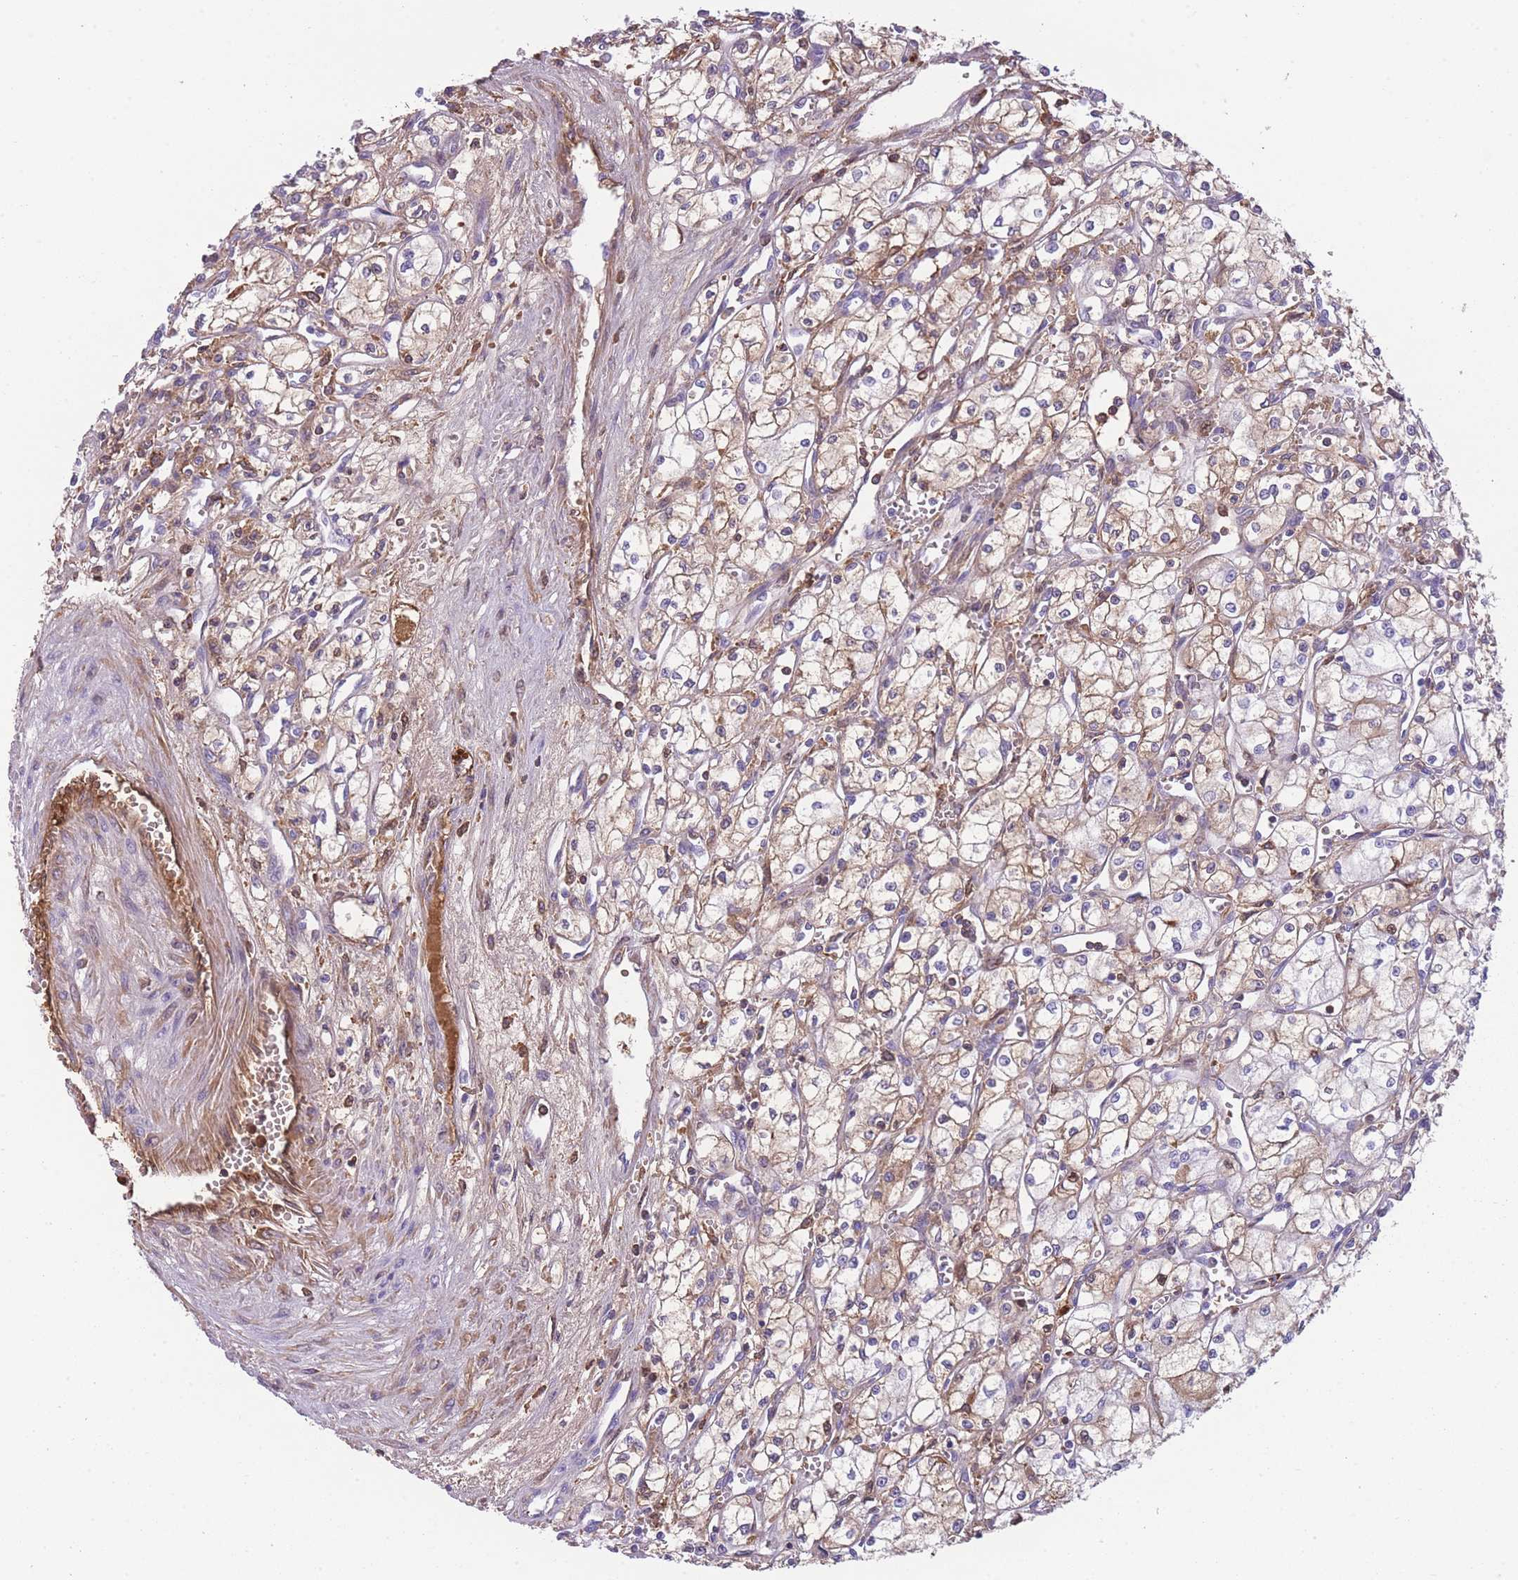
{"staining": {"intensity": "weak", "quantity": "25%-75%", "location": "cytoplasmic/membranous"}, "tissue": "renal cancer", "cell_type": "Tumor cells", "image_type": "cancer", "snomed": [{"axis": "morphology", "description": "Adenocarcinoma, NOS"}, {"axis": "topography", "description": "Kidney"}], "caption": "Immunohistochemistry (IHC) of human adenocarcinoma (renal) demonstrates low levels of weak cytoplasmic/membranous positivity in about 25%-75% of tumor cells.", "gene": "GNAT1", "patient": {"sex": "male", "age": 59}}